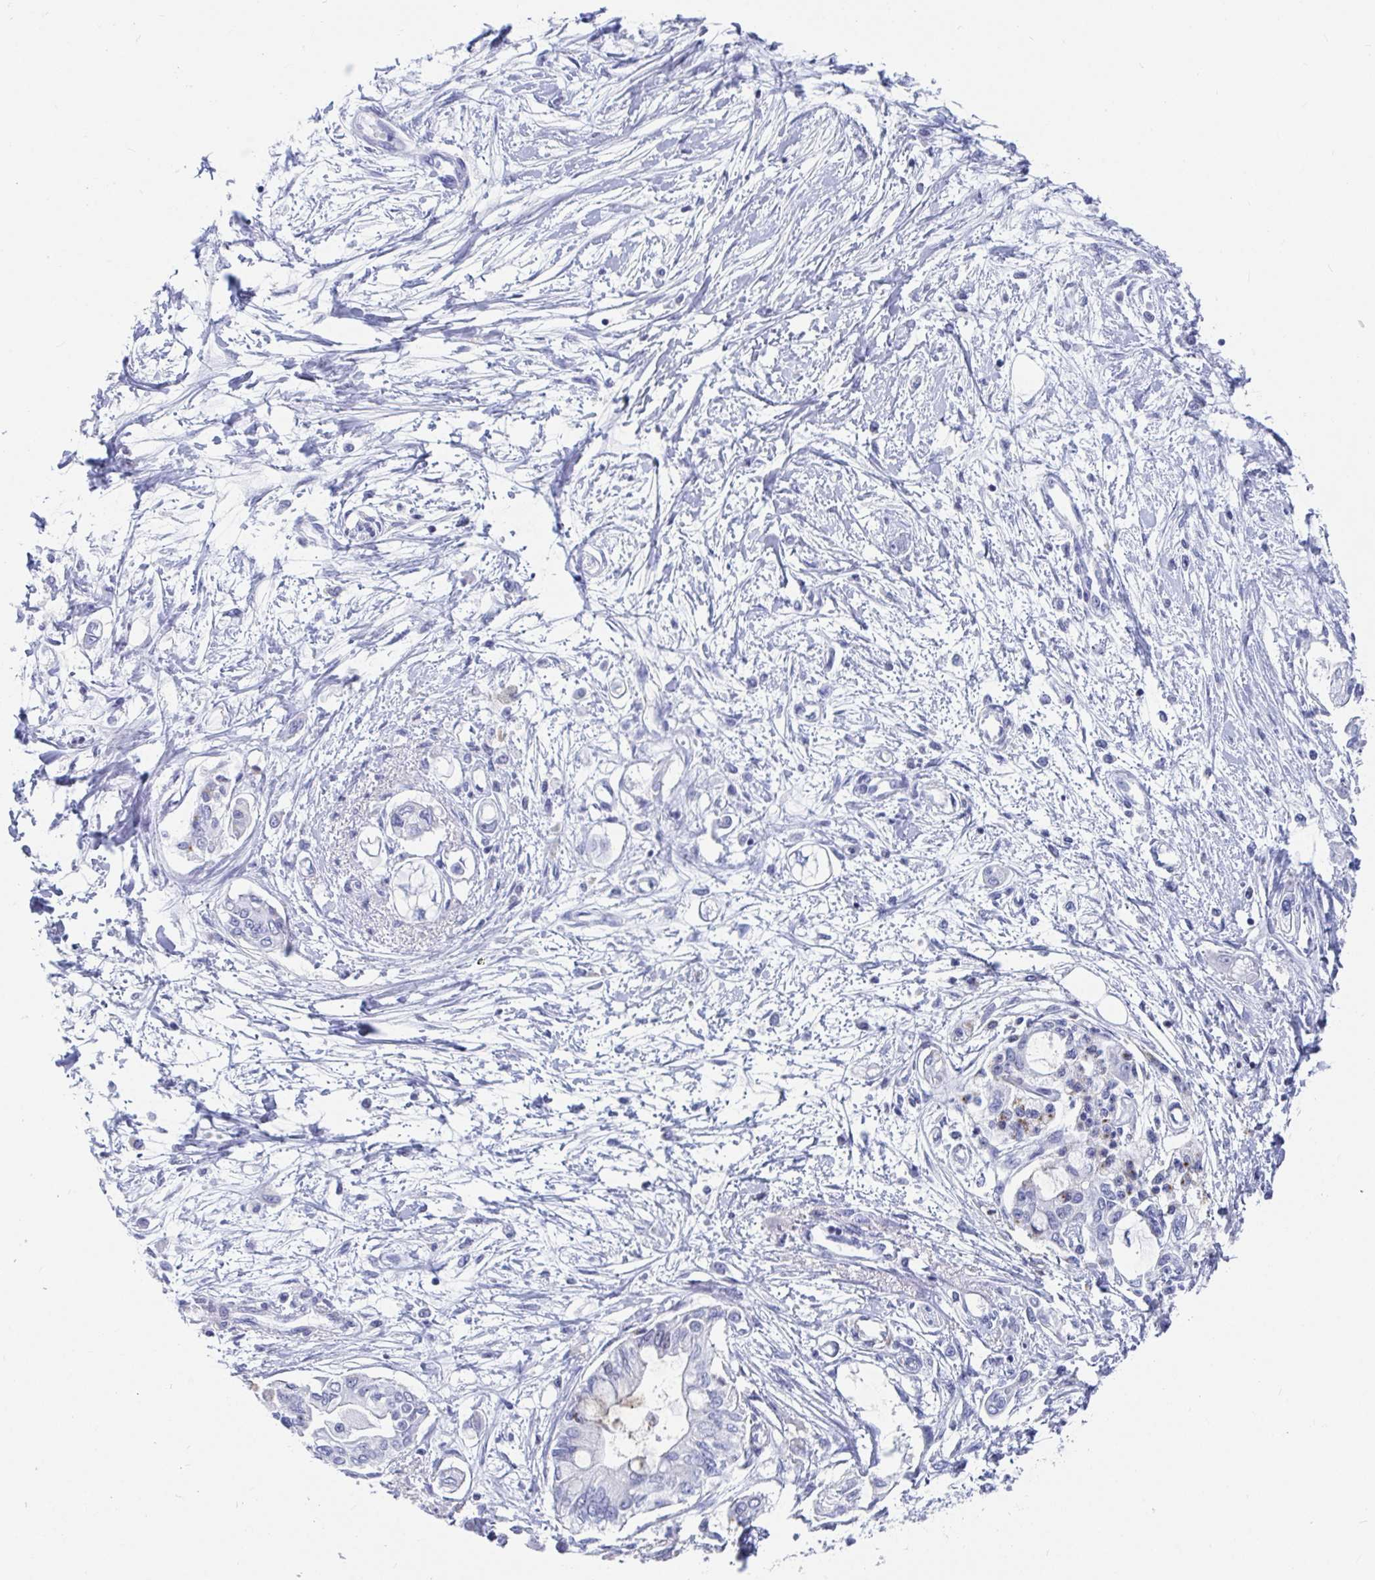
{"staining": {"intensity": "negative", "quantity": "none", "location": "none"}, "tissue": "pancreatic cancer", "cell_type": "Tumor cells", "image_type": "cancer", "snomed": [{"axis": "morphology", "description": "Adenocarcinoma, NOS"}, {"axis": "topography", "description": "Pancreas"}], "caption": "Immunohistochemistry of pancreatic adenocarcinoma exhibits no staining in tumor cells.", "gene": "ZFP82", "patient": {"sex": "female", "age": 77}}